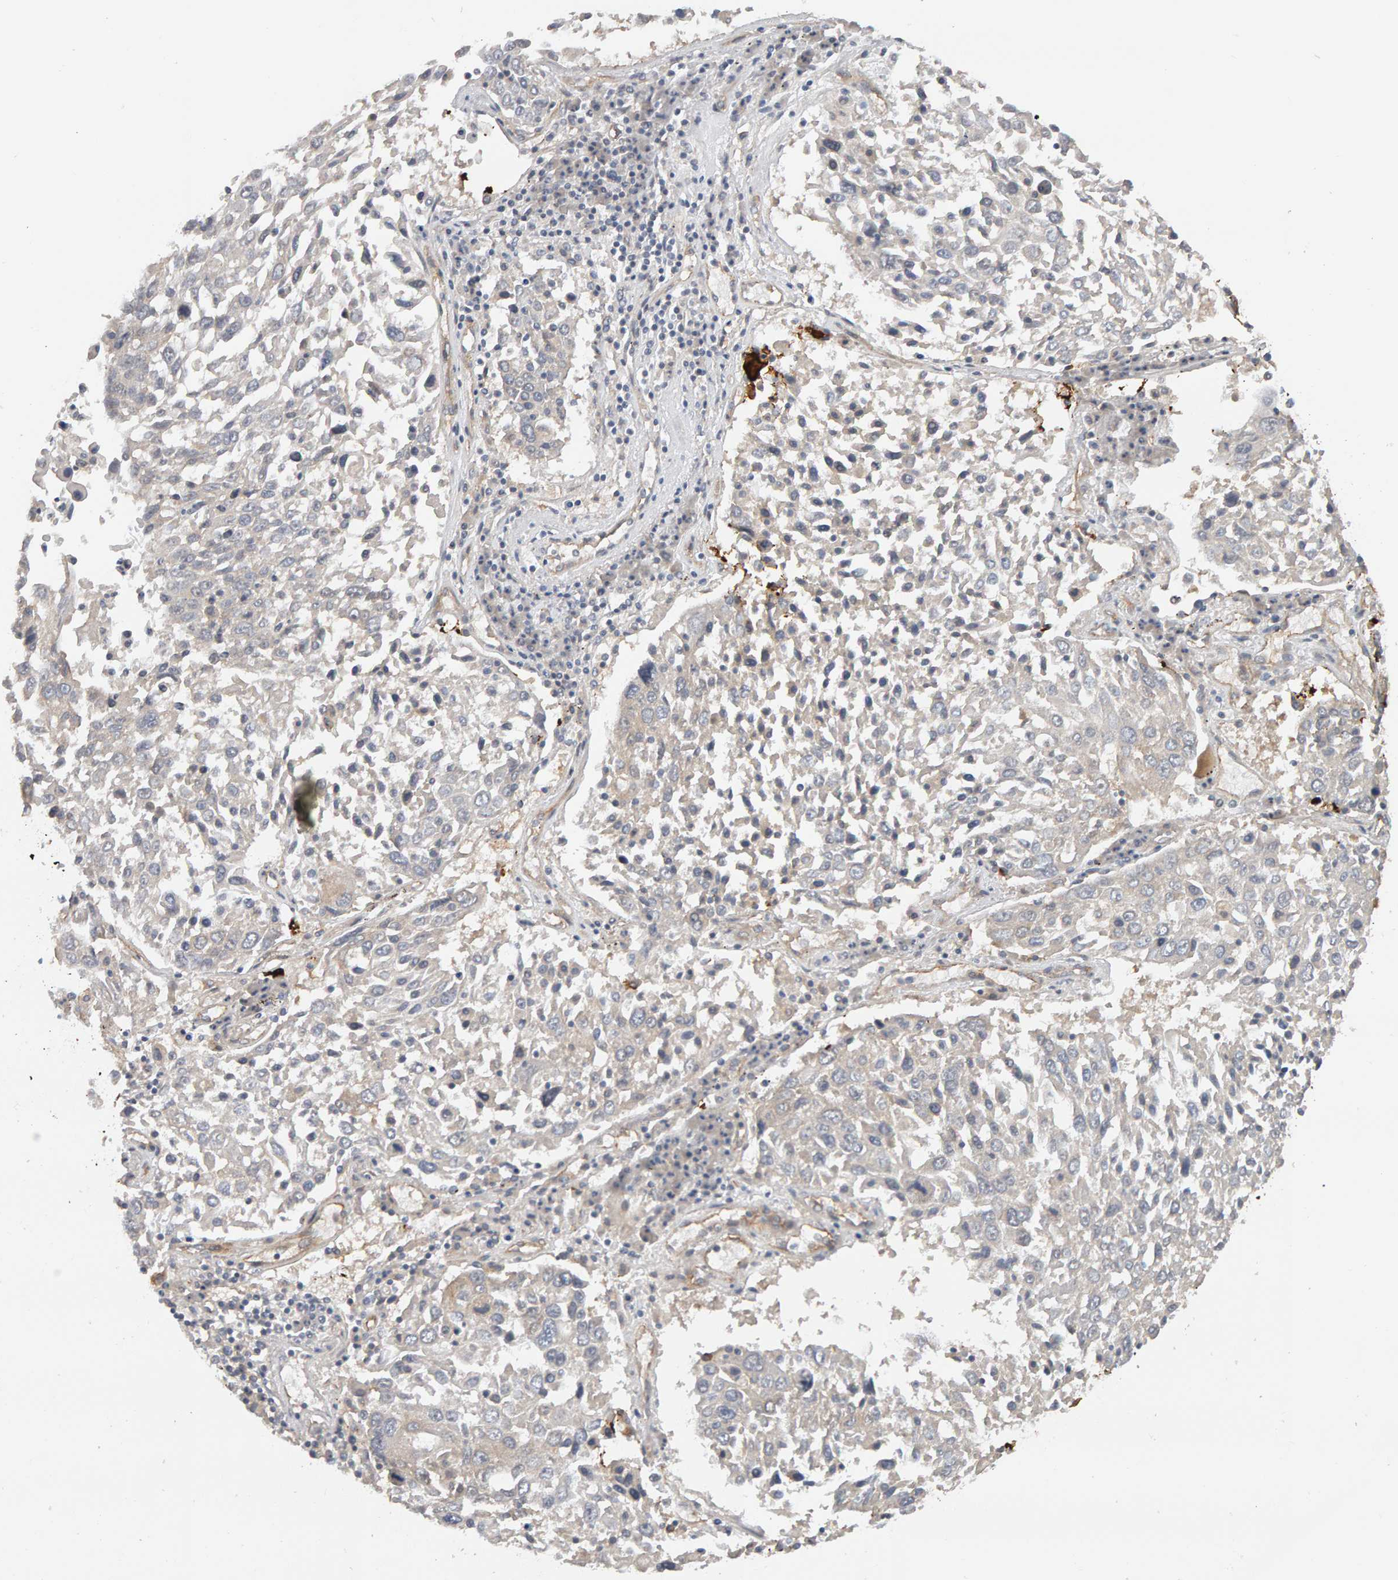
{"staining": {"intensity": "negative", "quantity": "none", "location": "none"}, "tissue": "lung cancer", "cell_type": "Tumor cells", "image_type": "cancer", "snomed": [{"axis": "morphology", "description": "Squamous cell carcinoma, NOS"}, {"axis": "topography", "description": "Lung"}], "caption": "This is an immunohistochemistry micrograph of human lung squamous cell carcinoma. There is no staining in tumor cells.", "gene": "PPP1R16A", "patient": {"sex": "male", "age": 65}}